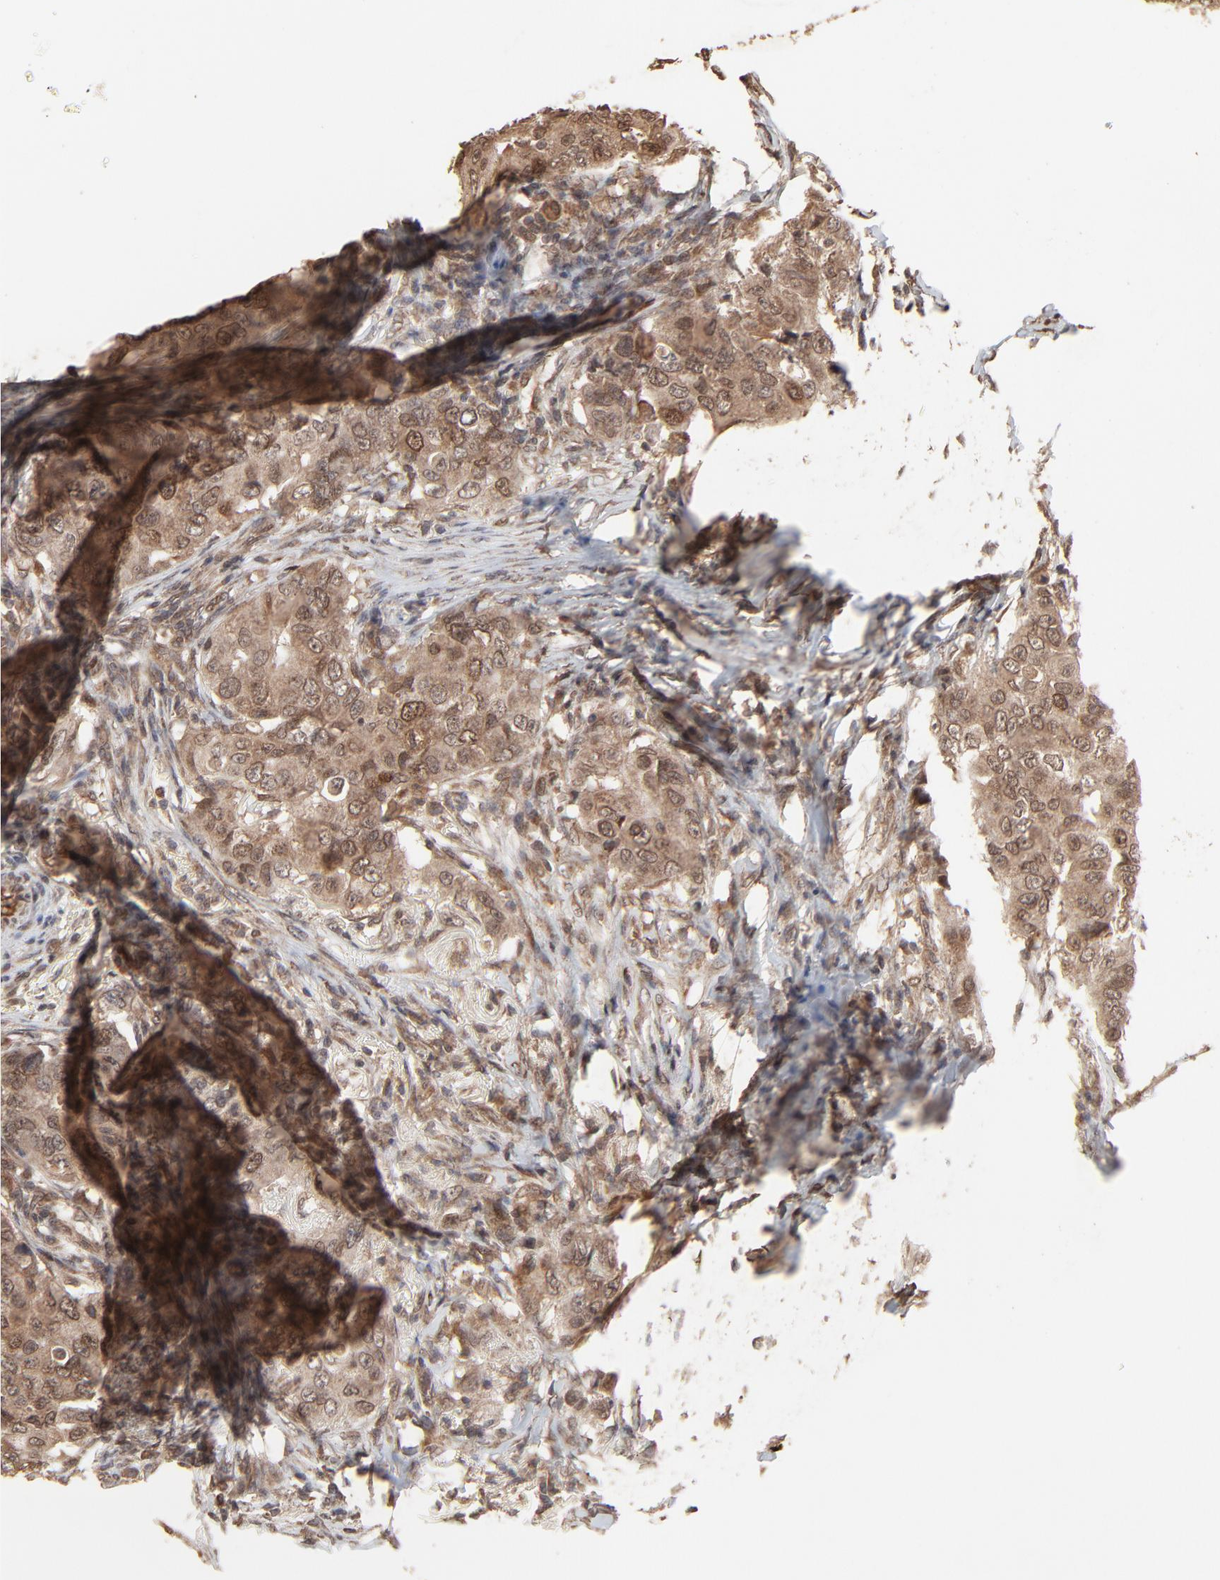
{"staining": {"intensity": "moderate", "quantity": ">75%", "location": "cytoplasmic/membranous,nuclear"}, "tissue": "breast cancer", "cell_type": "Tumor cells", "image_type": "cancer", "snomed": [{"axis": "morphology", "description": "Duct carcinoma"}, {"axis": "topography", "description": "Breast"}], "caption": "Breast invasive ductal carcinoma stained with a brown dye displays moderate cytoplasmic/membranous and nuclear positive expression in about >75% of tumor cells.", "gene": "FAM227A", "patient": {"sex": "female", "age": 54}}